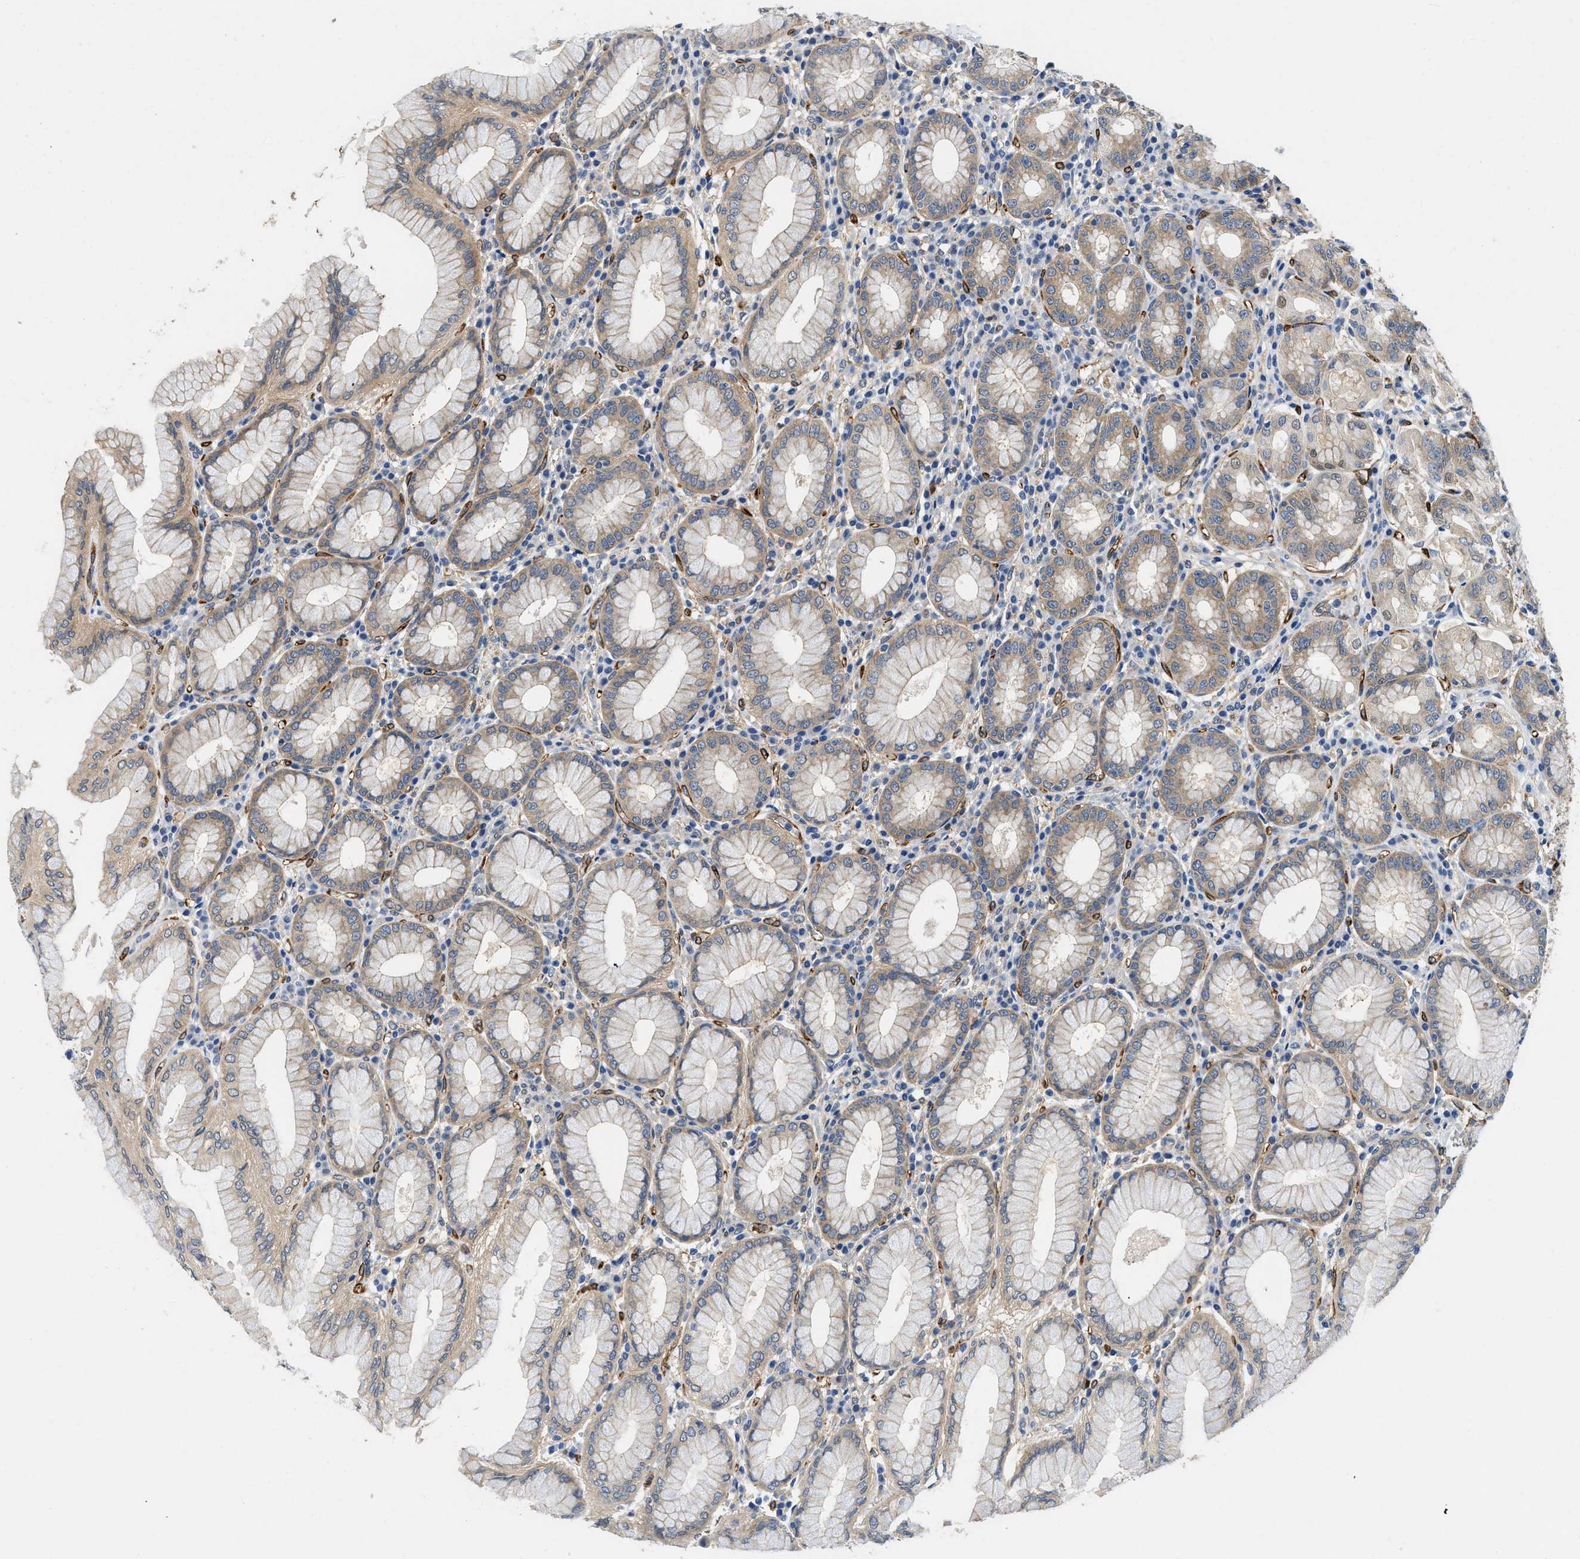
{"staining": {"intensity": "moderate", "quantity": "25%-75%", "location": "cytoplasmic/membranous,nuclear"}, "tissue": "stomach", "cell_type": "Glandular cells", "image_type": "normal", "snomed": [{"axis": "morphology", "description": "Normal tissue, NOS"}, {"axis": "topography", "description": "Stomach"}, {"axis": "topography", "description": "Stomach, lower"}], "caption": "Protein expression analysis of normal human stomach reveals moderate cytoplasmic/membranous,nuclear staining in approximately 25%-75% of glandular cells.", "gene": "RAPH1", "patient": {"sex": "female", "age": 56}}